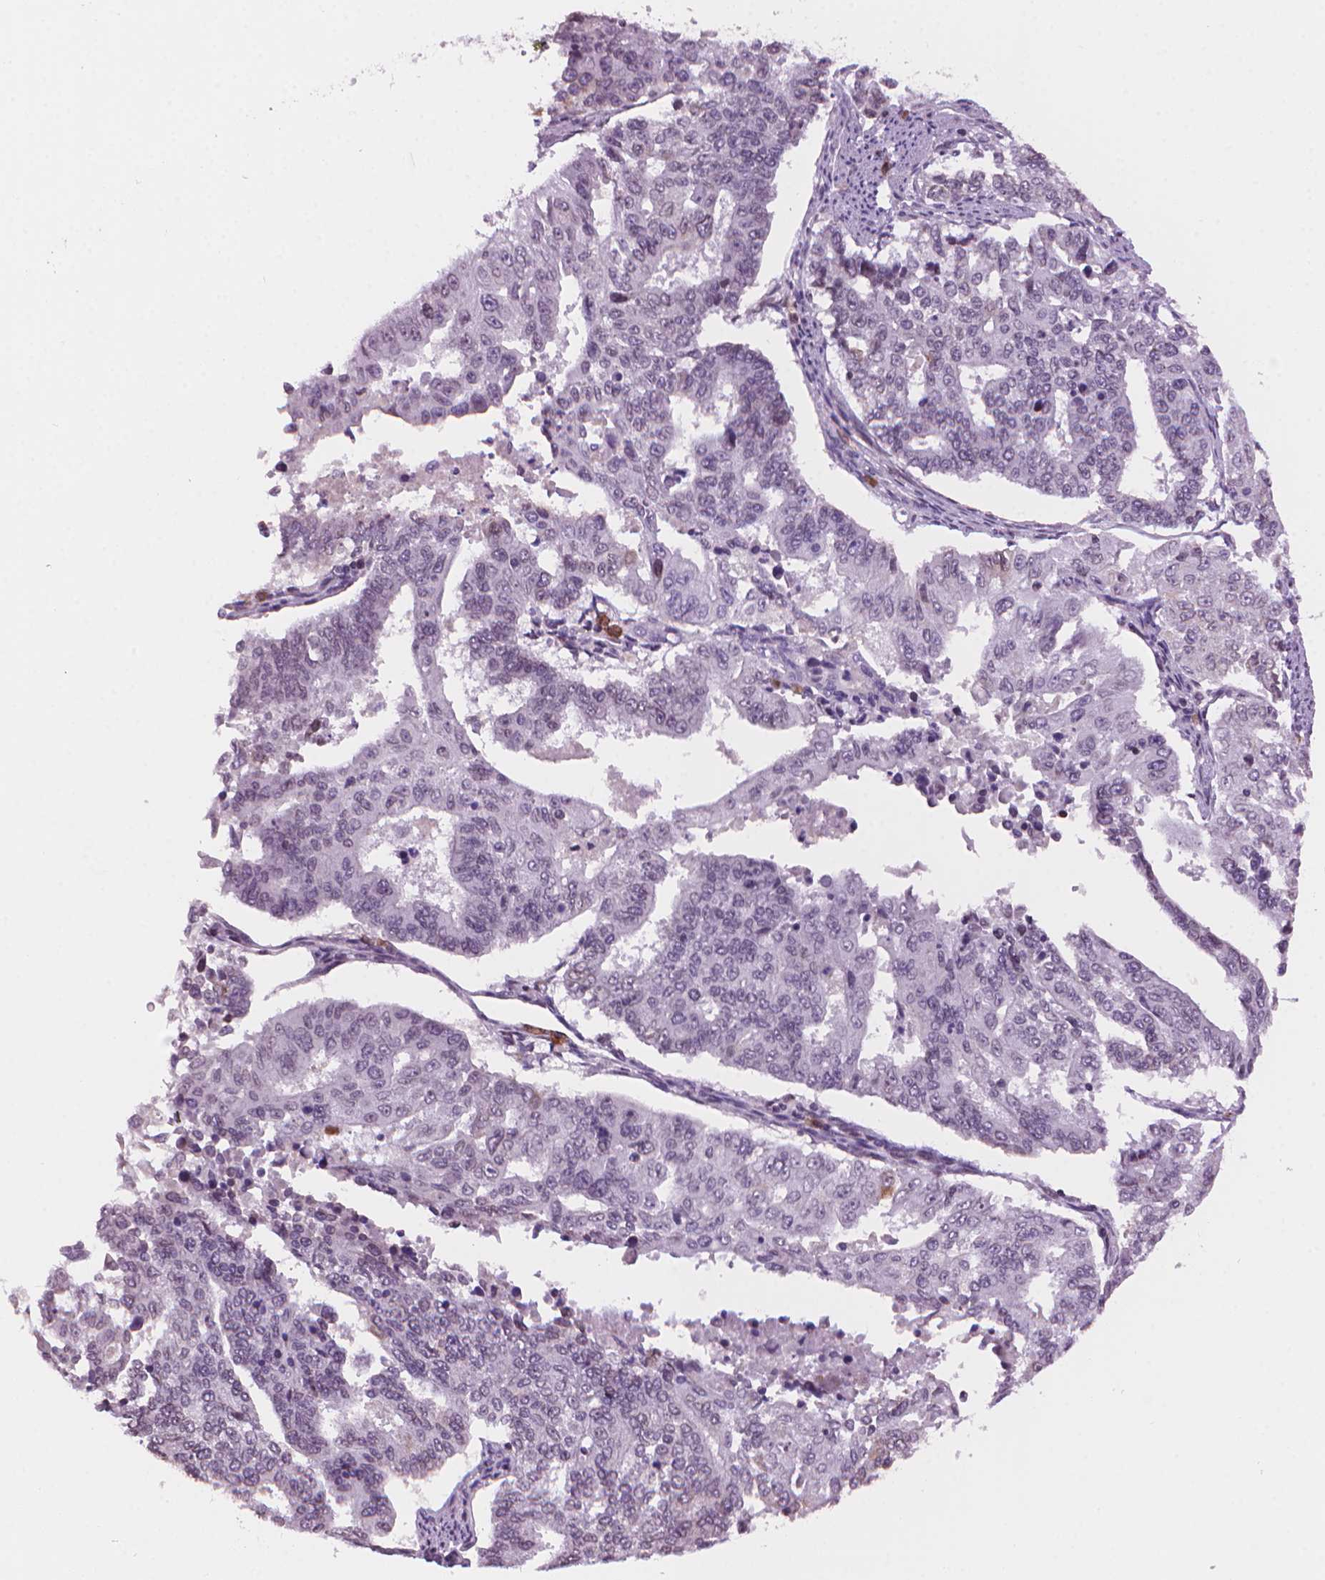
{"staining": {"intensity": "strong", "quantity": "<25%", "location": "cytoplasmic/membranous"}, "tissue": "endometrial cancer", "cell_type": "Tumor cells", "image_type": "cancer", "snomed": [{"axis": "morphology", "description": "Adenocarcinoma, NOS"}, {"axis": "topography", "description": "Uterus"}], "caption": "Endometrial cancer tissue displays strong cytoplasmic/membranous staining in approximately <25% of tumor cells, visualized by immunohistochemistry. The staining was performed using DAB (3,3'-diaminobenzidine) to visualize the protein expression in brown, while the nuclei were stained in blue with hematoxylin (Magnification: 20x).", "gene": "TMEM184A", "patient": {"sex": "female", "age": 59}}